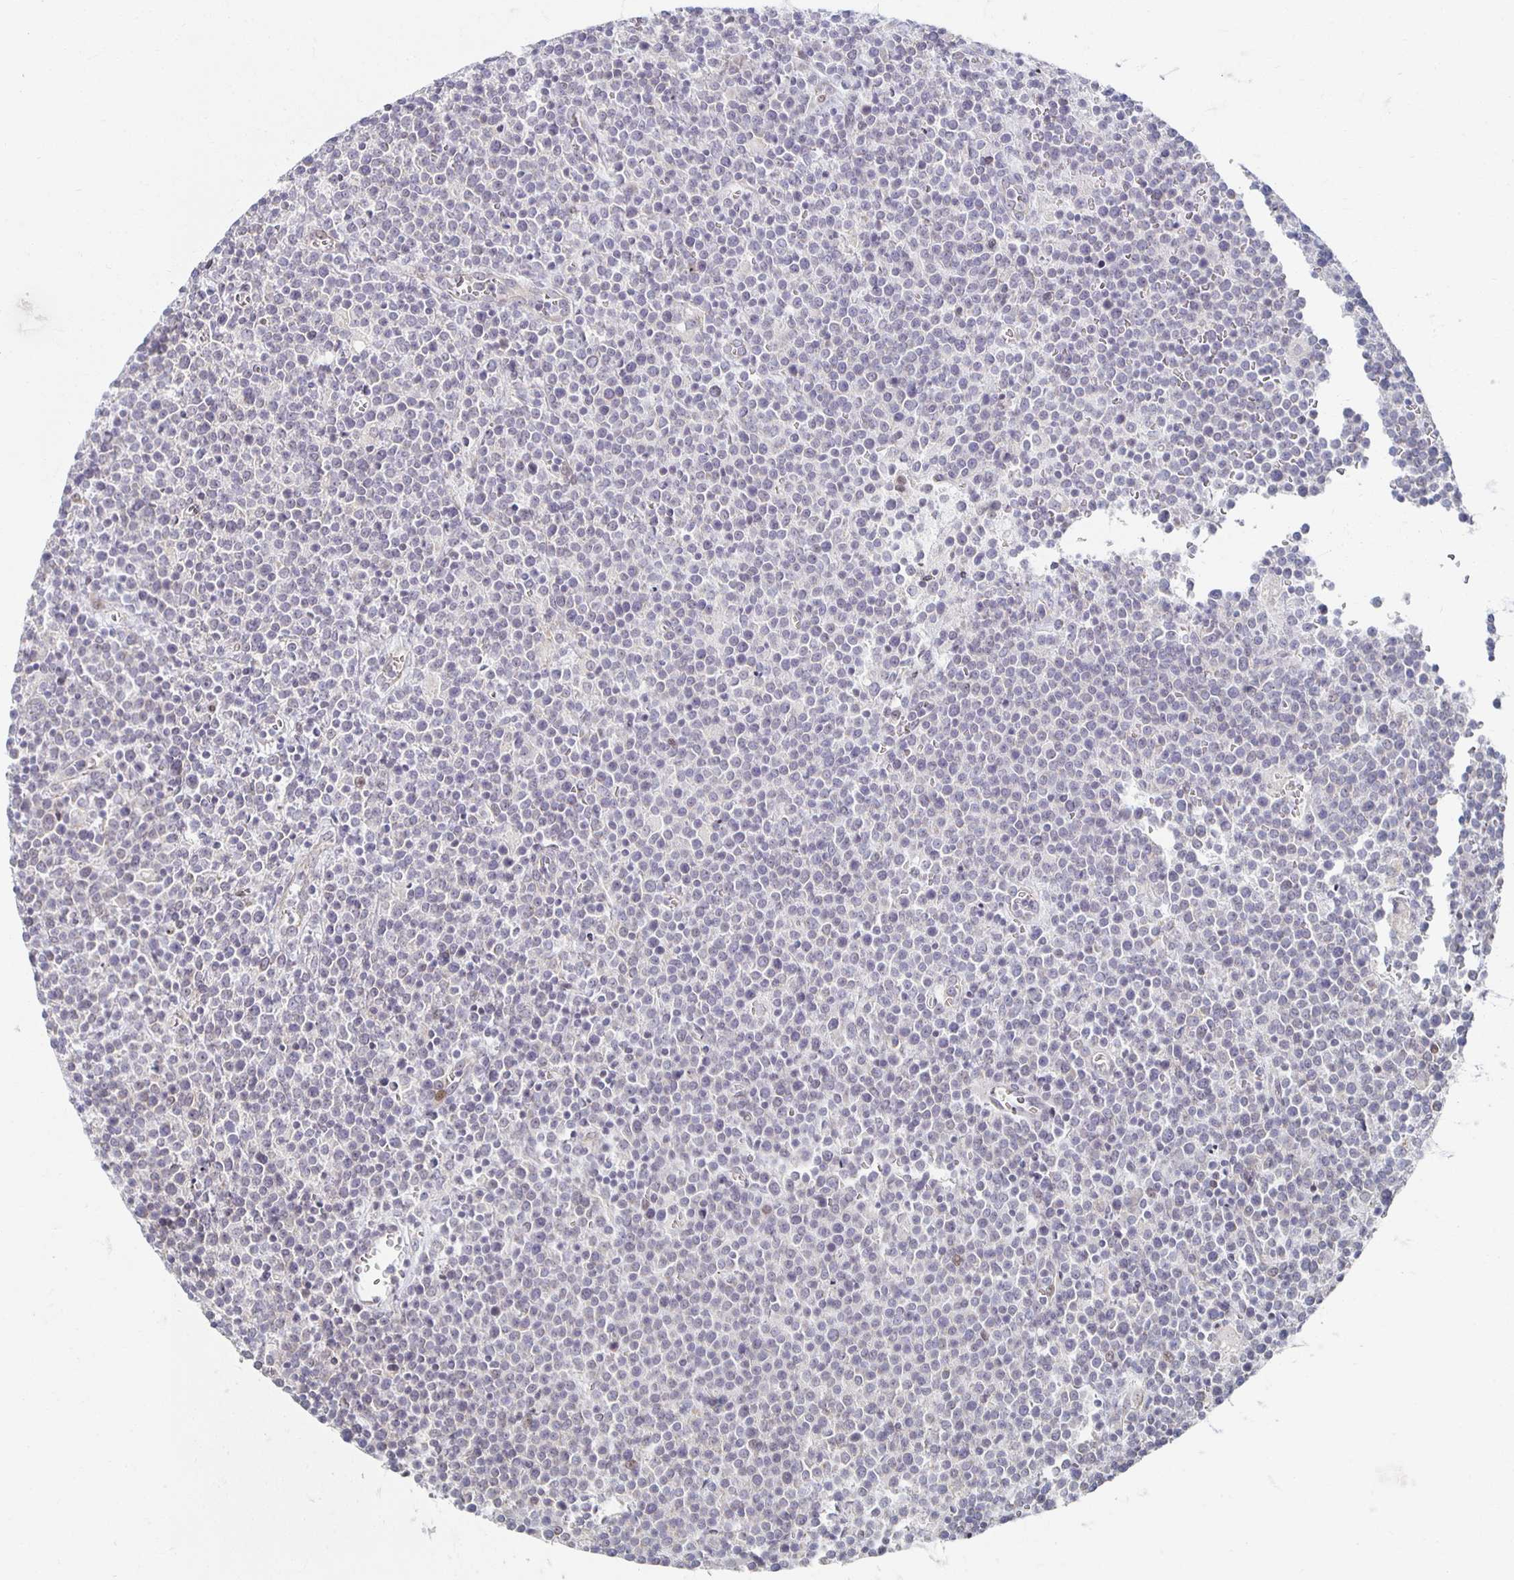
{"staining": {"intensity": "negative", "quantity": "none", "location": "none"}, "tissue": "lymphoma", "cell_type": "Tumor cells", "image_type": "cancer", "snomed": [{"axis": "morphology", "description": "Malignant lymphoma, non-Hodgkin's type, High grade"}, {"axis": "topography", "description": "Lymph node"}], "caption": "A high-resolution histopathology image shows immunohistochemistry staining of lymphoma, which reveals no significant staining in tumor cells.", "gene": "HCFC1R1", "patient": {"sex": "male", "age": 61}}